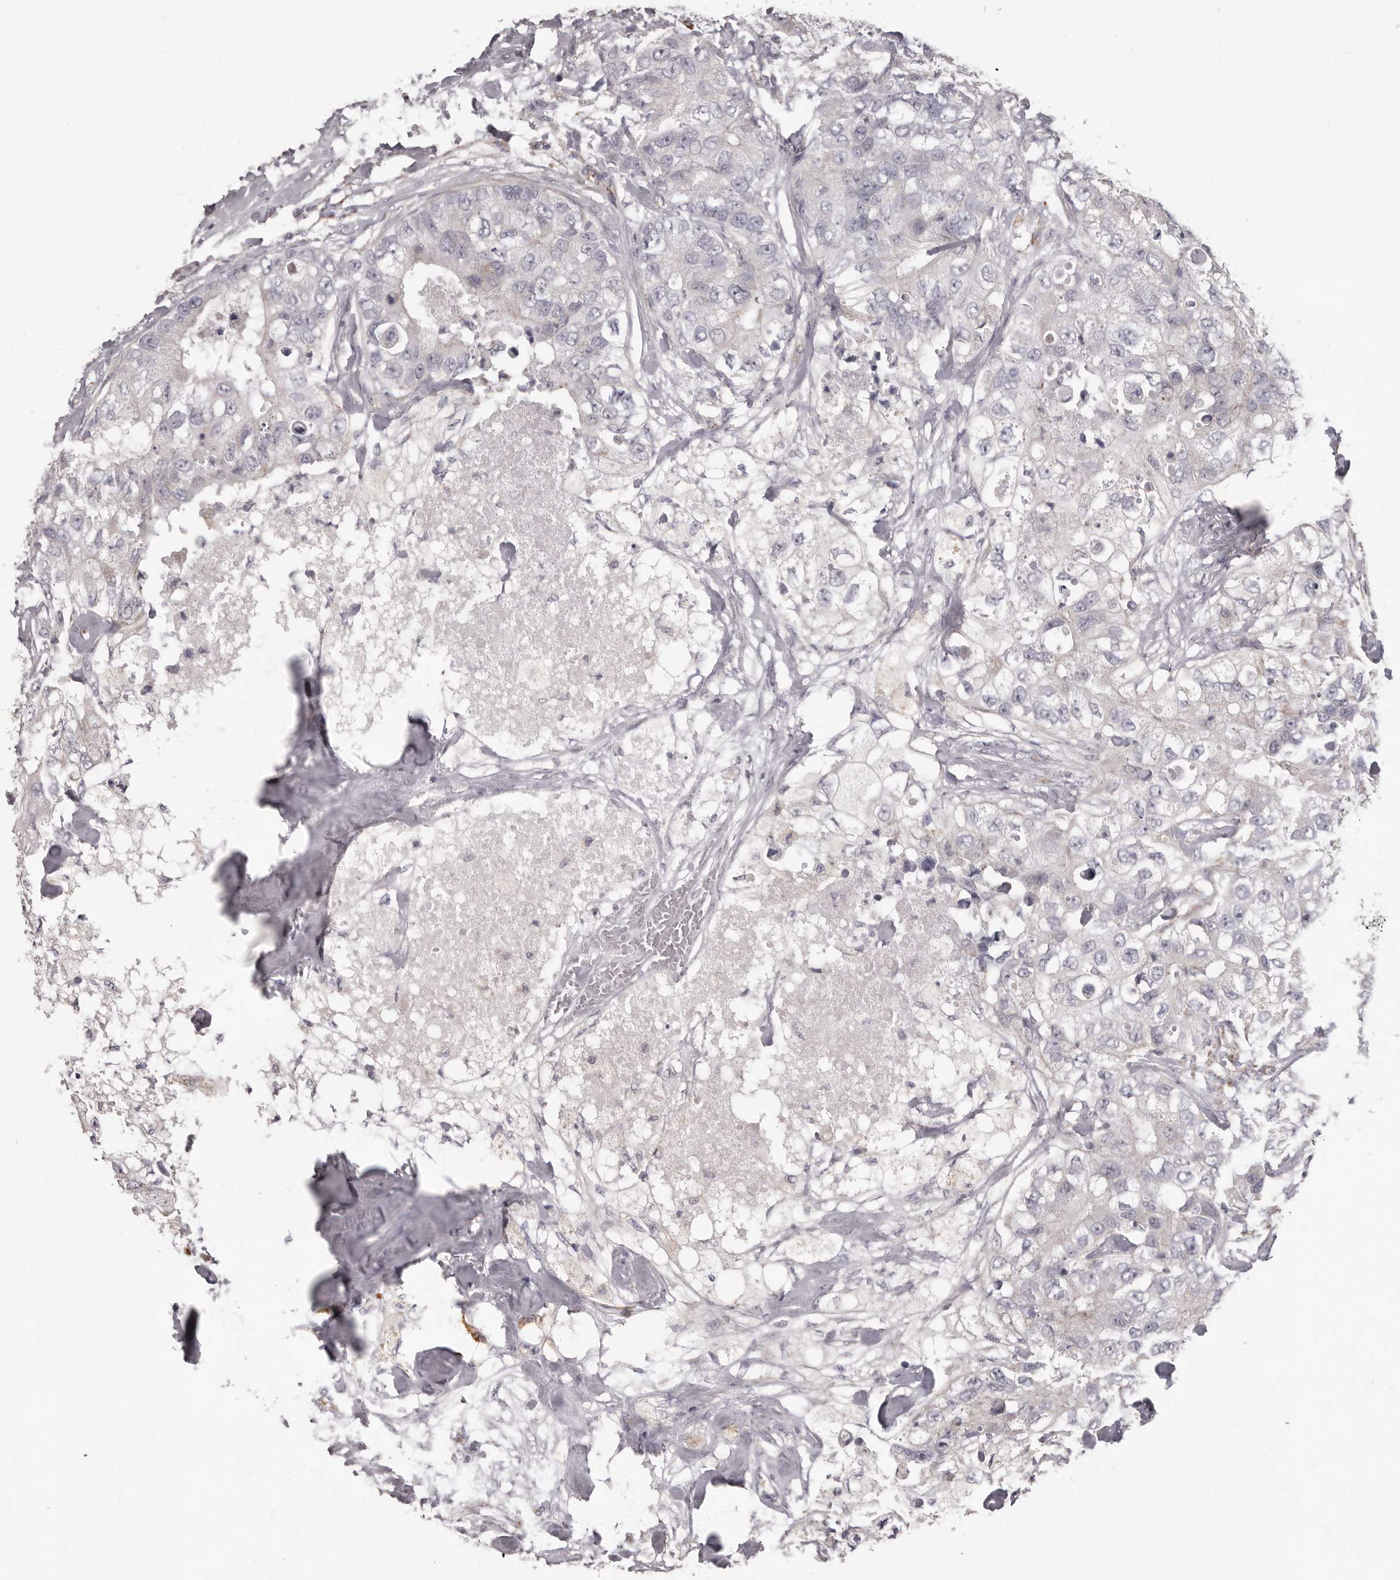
{"staining": {"intensity": "negative", "quantity": "none", "location": "none"}, "tissue": "breast cancer", "cell_type": "Tumor cells", "image_type": "cancer", "snomed": [{"axis": "morphology", "description": "Duct carcinoma"}, {"axis": "topography", "description": "Breast"}], "caption": "This is a photomicrograph of immunohistochemistry (IHC) staining of infiltrating ductal carcinoma (breast), which shows no staining in tumor cells.", "gene": "PRMT2", "patient": {"sex": "female", "age": 62}}